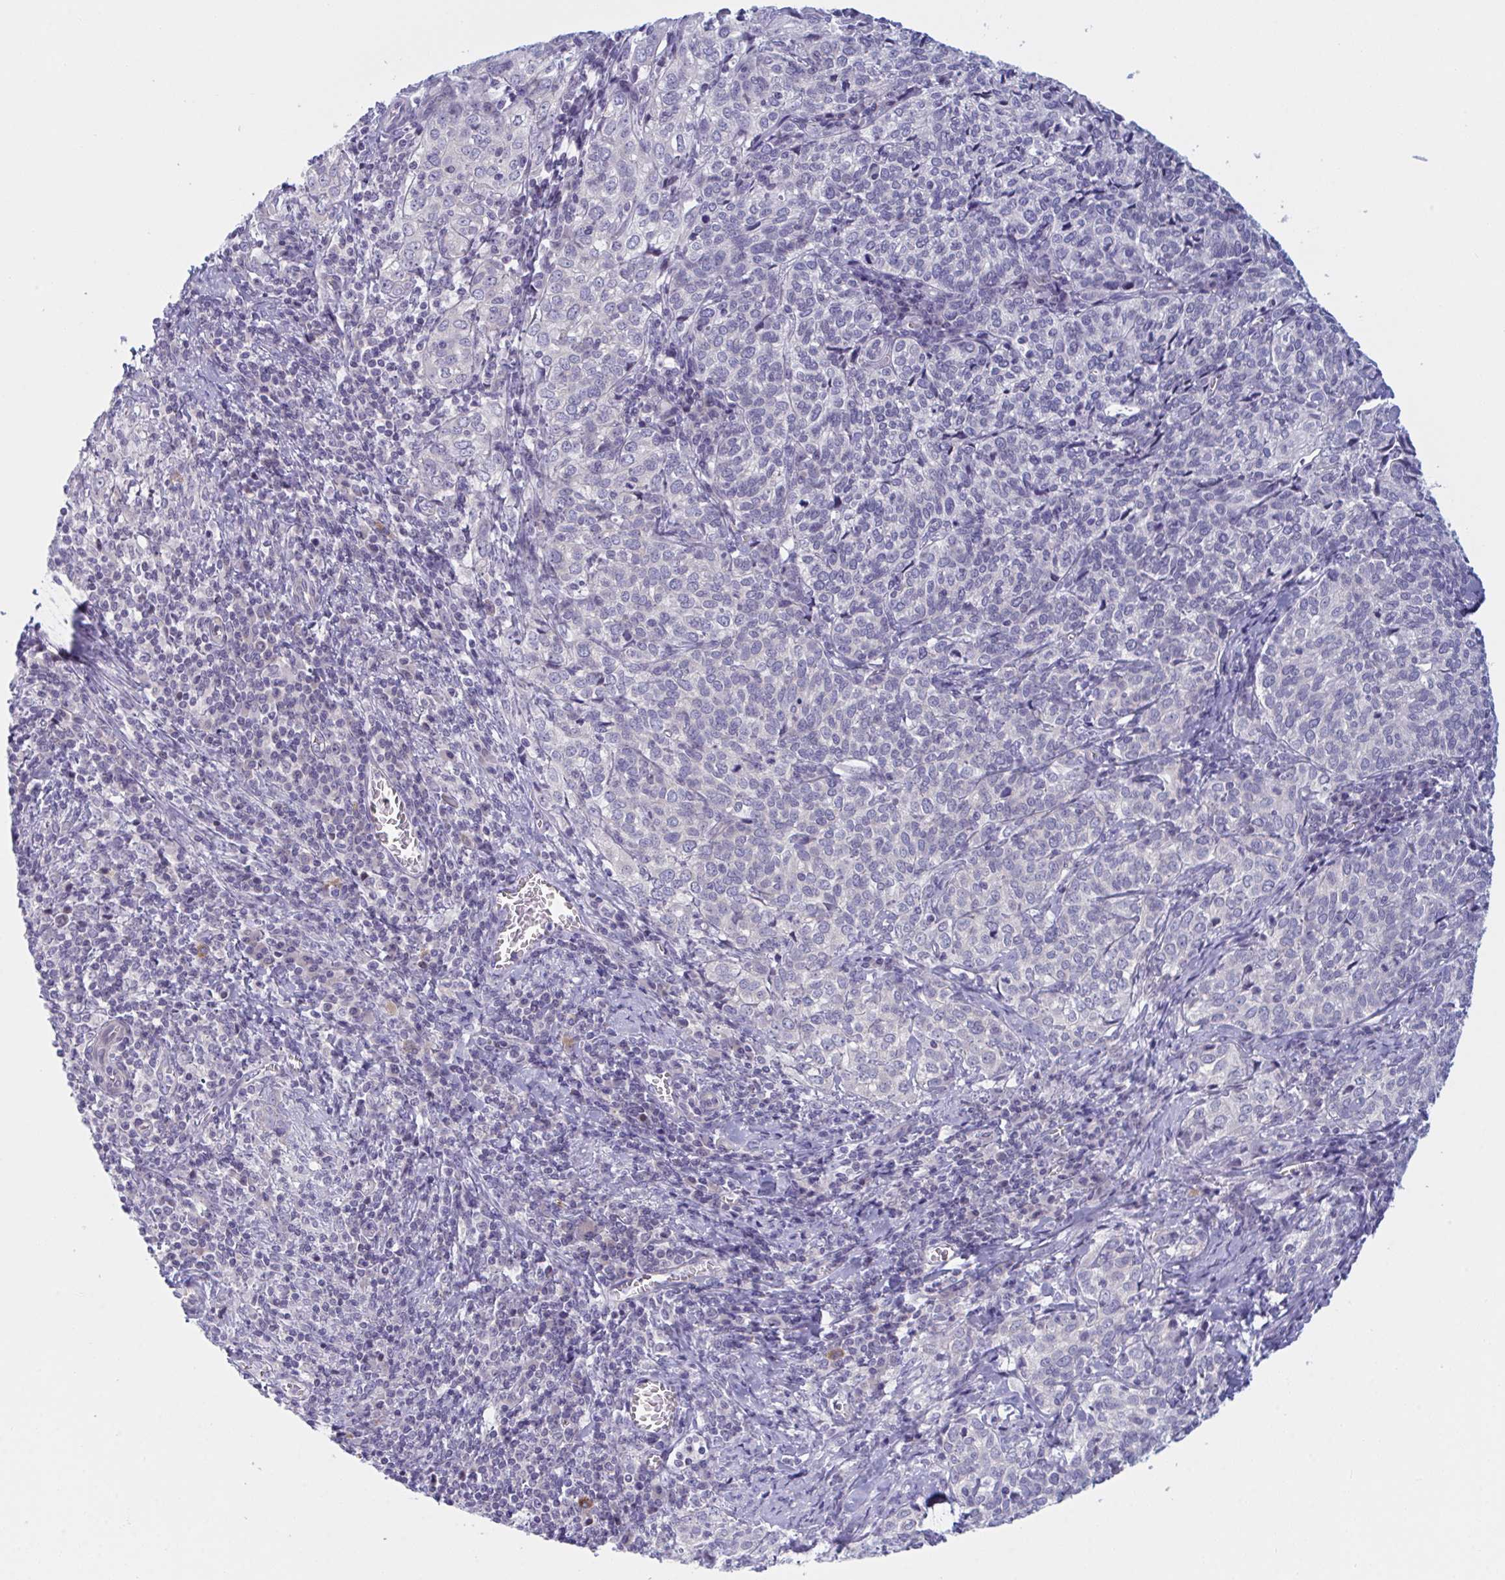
{"staining": {"intensity": "negative", "quantity": "none", "location": "none"}, "tissue": "cervical cancer", "cell_type": "Tumor cells", "image_type": "cancer", "snomed": [{"axis": "morphology", "description": "Normal tissue, NOS"}, {"axis": "morphology", "description": "Squamous cell carcinoma, NOS"}, {"axis": "topography", "description": "Vagina"}, {"axis": "topography", "description": "Cervix"}], "caption": "Tumor cells are negative for brown protein staining in cervical cancer.", "gene": "NAA30", "patient": {"sex": "female", "age": 45}}